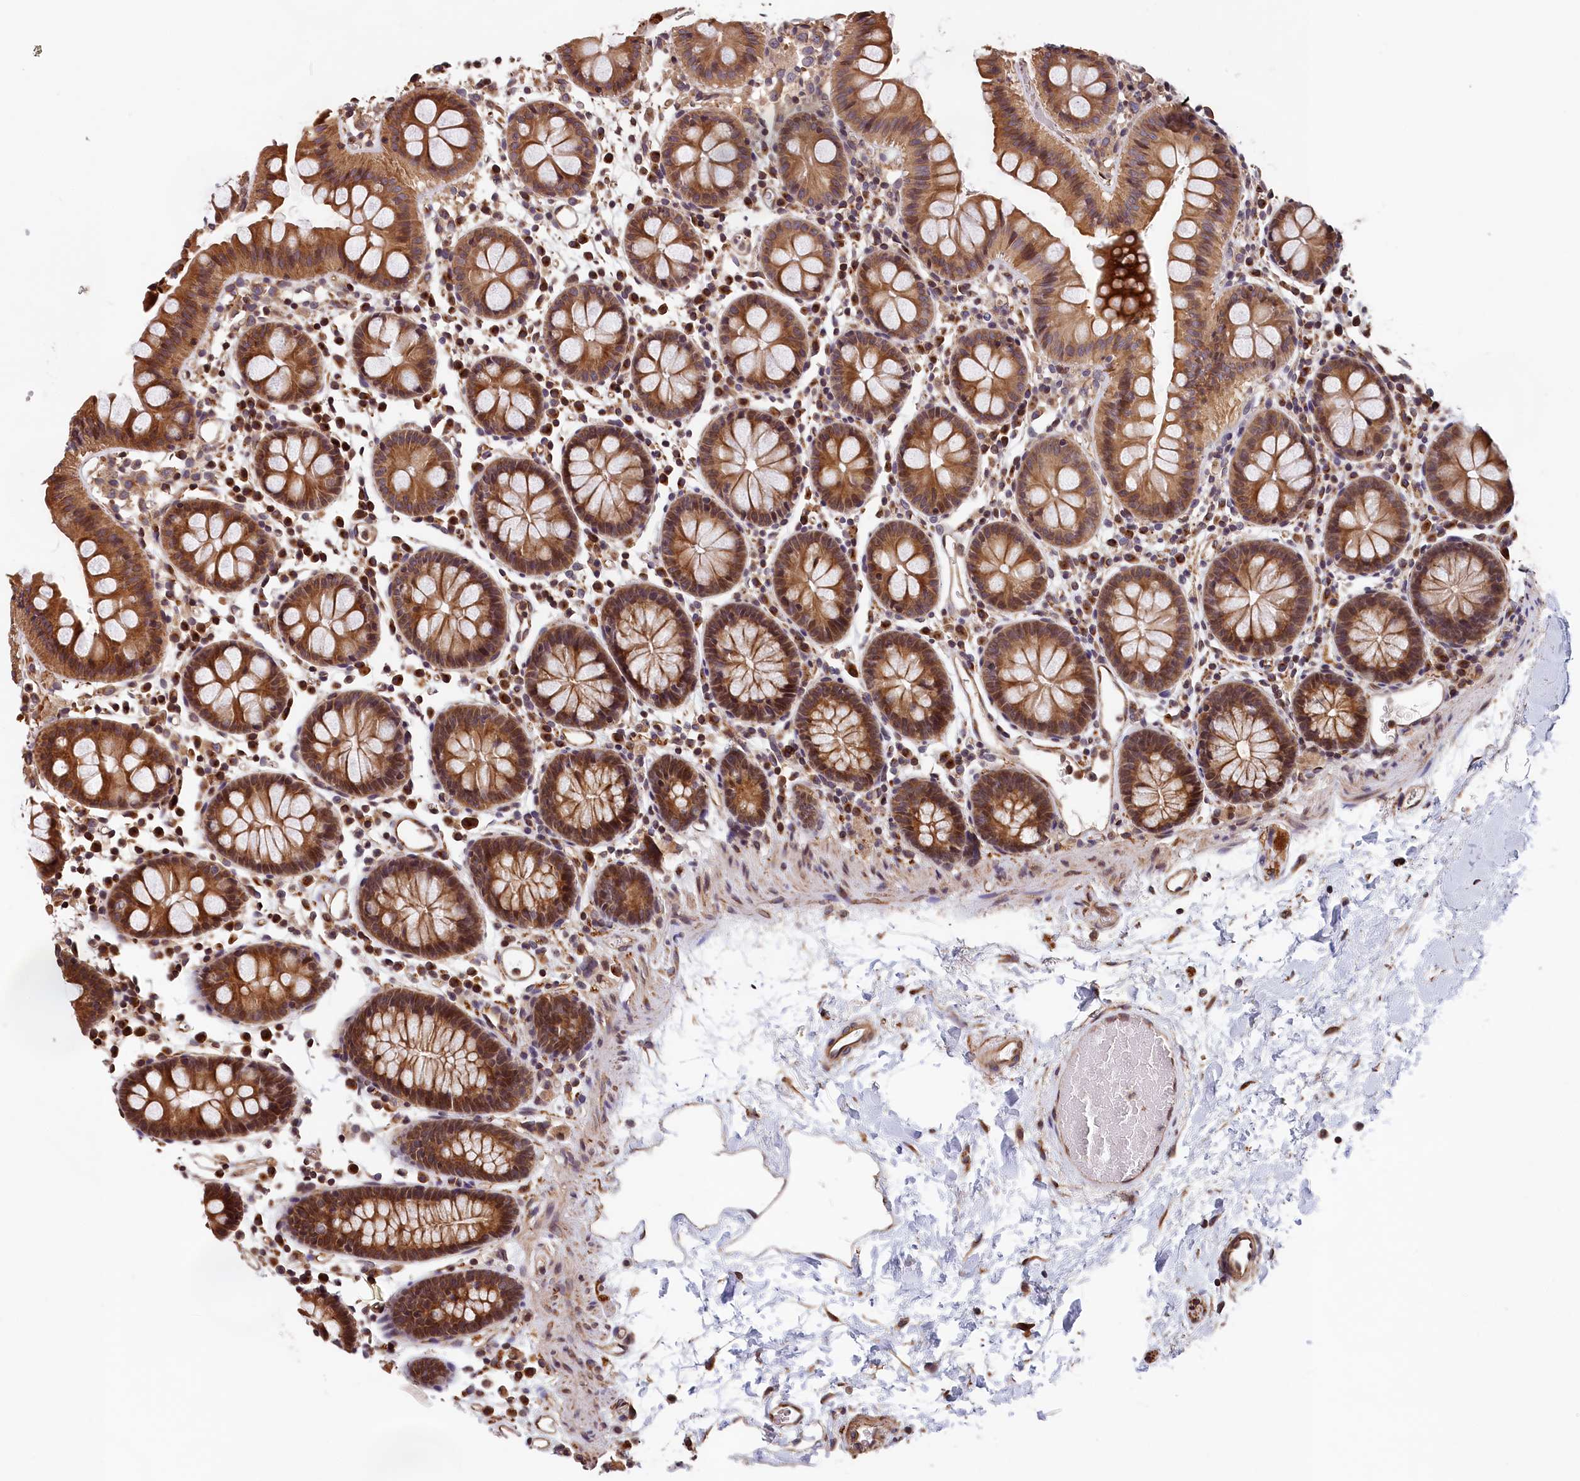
{"staining": {"intensity": "moderate", "quantity": "25%-75%", "location": "cytoplasmic/membranous"}, "tissue": "colon", "cell_type": "Endothelial cells", "image_type": "normal", "snomed": [{"axis": "morphology", "description": "Normal tissue, NOS"}, {"axis": "topography", "description": "Colon"}], "caption": "Moderate cytoplasmic/membranous staining for a protein is seen in approximately 25%-75% of endothelial cells of normal colon using immunohistochemistry (IHC).", "gene": "TMEM116", "patient": {"sex": "male", "age": 75}}